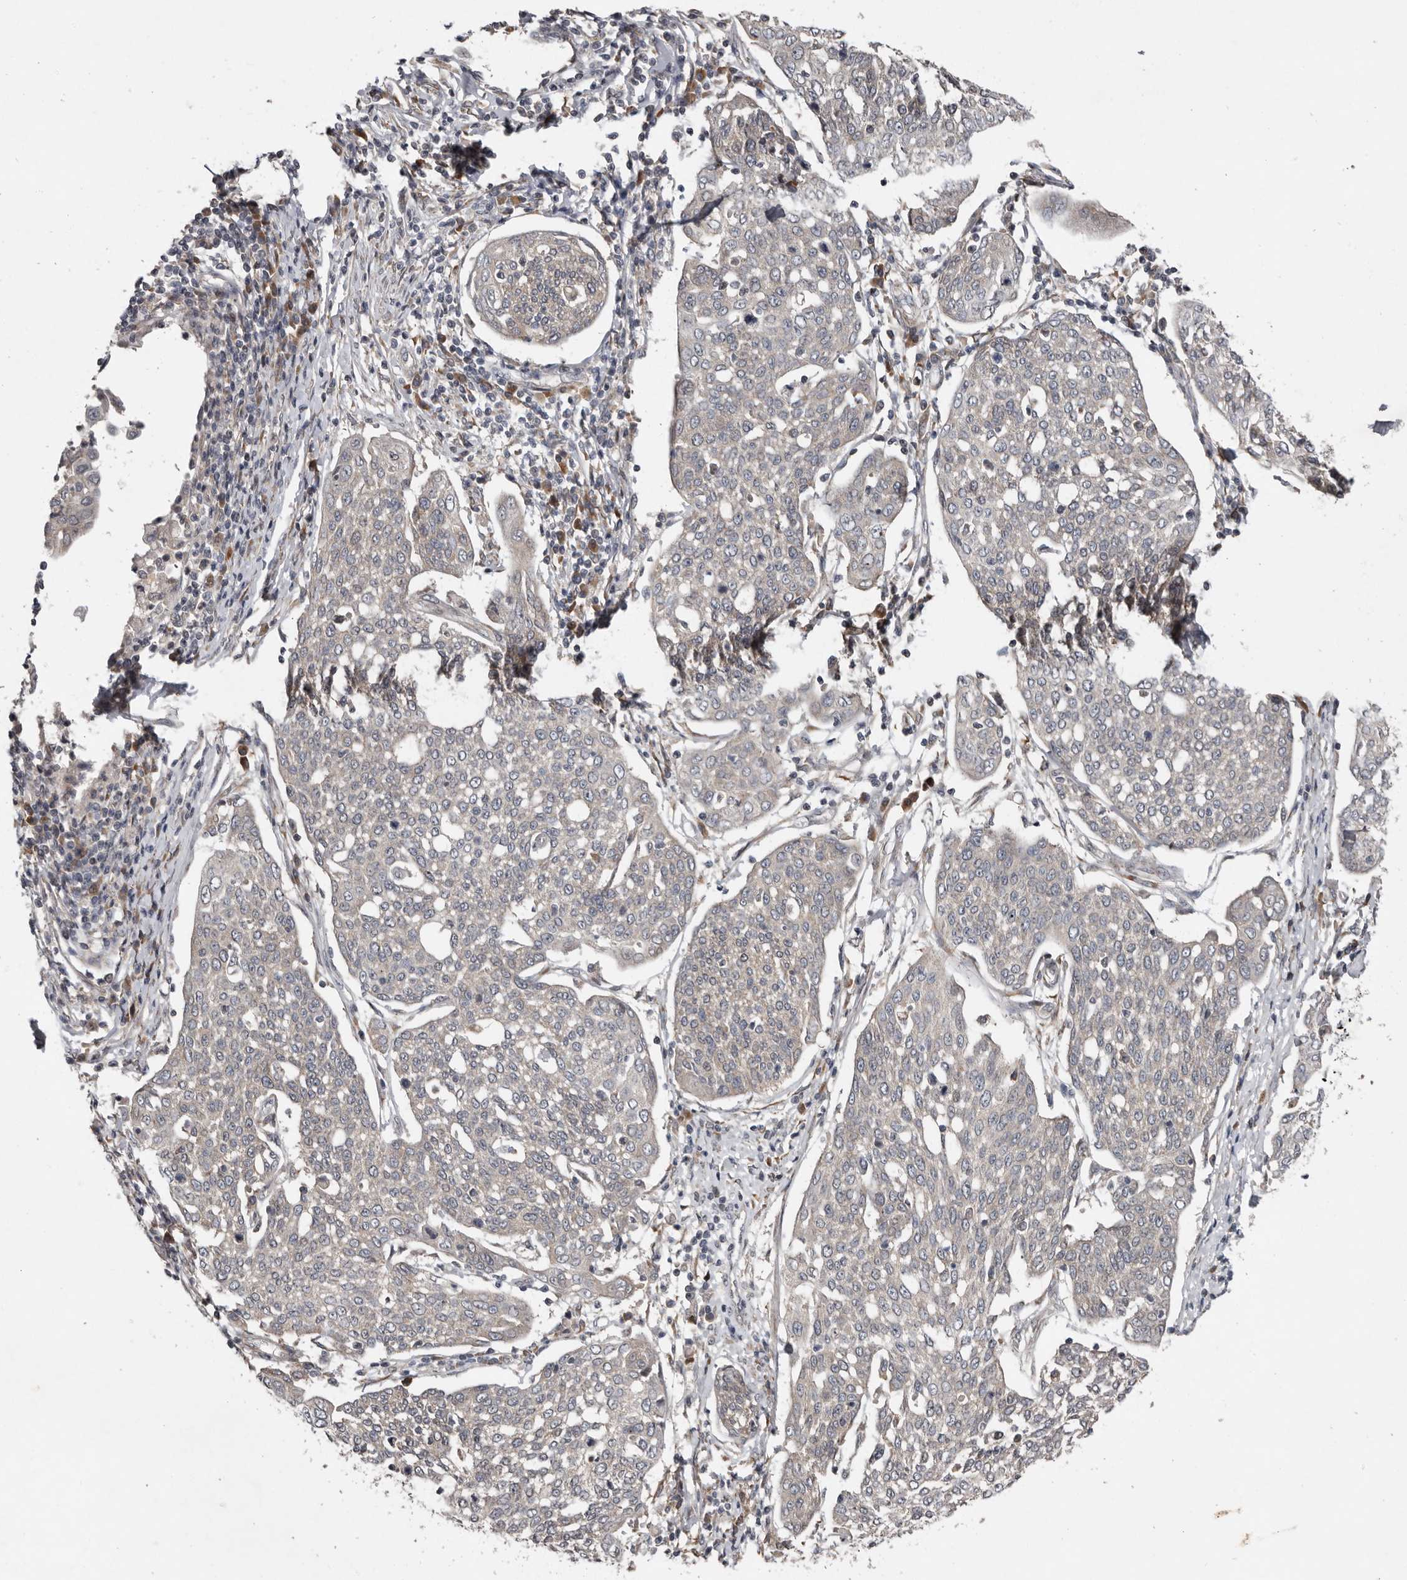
{"staining": {"intensity": "negative", "quantity": "none", "location": "none"}, "tissue": "cervical cancer", "cell_type": "Tumor cells", "image_type": "cancer", "snomed": [{"axis": "morphology", "description": "Squamous cell carcinoma, NOS"}, {"axis": "topography", "description": "Cervix"}], "caption": "High power microscopy image of an immunohistochemistry (IHC) micrograph of squamous cell carcinoma (cervical), revealing no significant staining in tumor cells.", "gene": "CHML", "patient": {"sex": "female", "age": 34}}